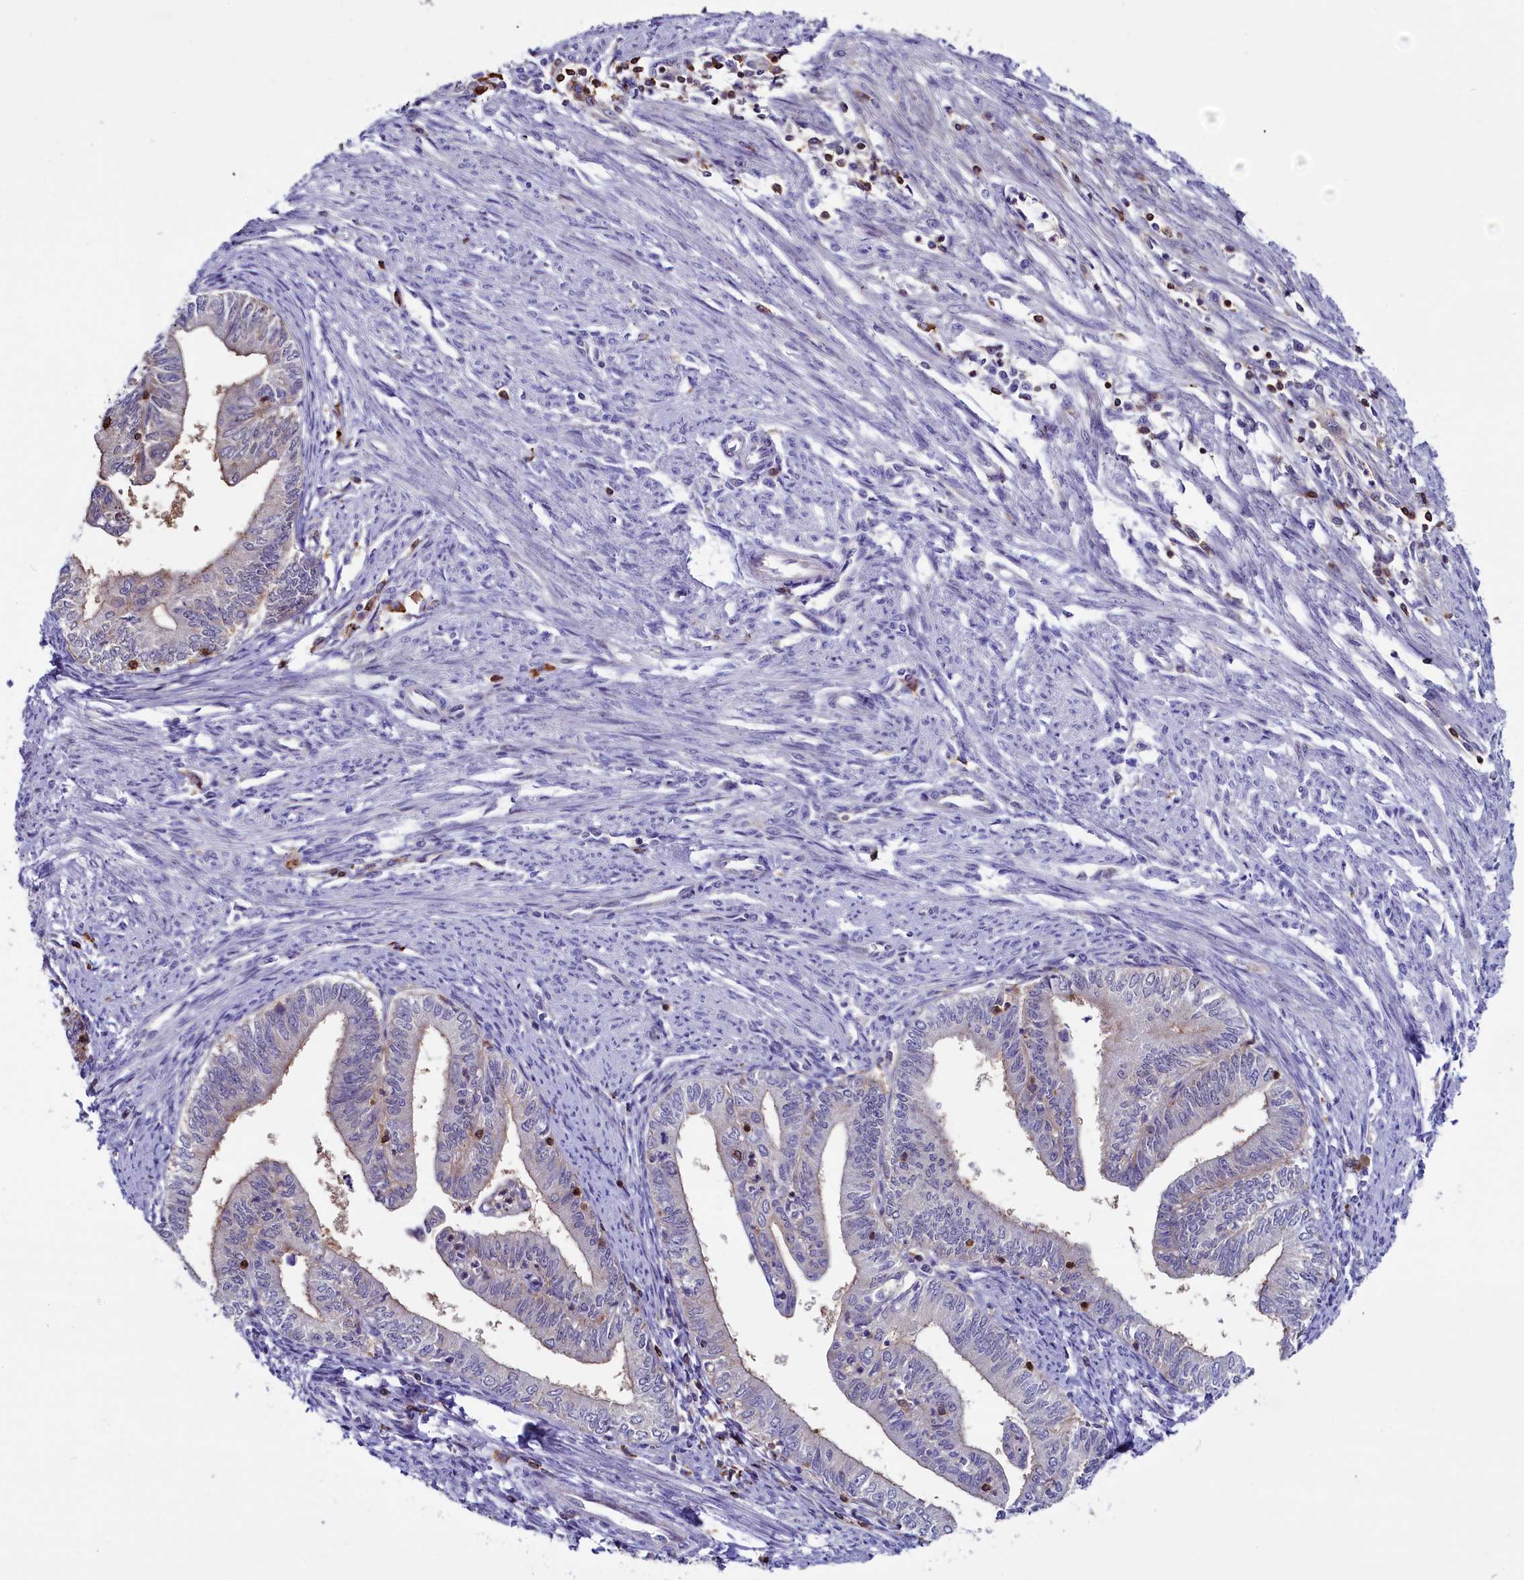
{"staining": {"intensity": "negative", "quantity": "none", "location": "none"}, "tissue": "endometrial cancer", "cell_type": "Tumor cells", "image_type": "cancer", "snomed": [{"axis": "morphology", "description": "Adenocarcinoma, NOS"}, {"axis": "topography", "description": "Endometrium"}], "caption": "An immunohistochemistry image of endometrial cancer is shown. There is no staining in tumor cells of endometrial cancer.", "gene": "CIAPIN1", "patient": {"sex": "female", "age": 66}}